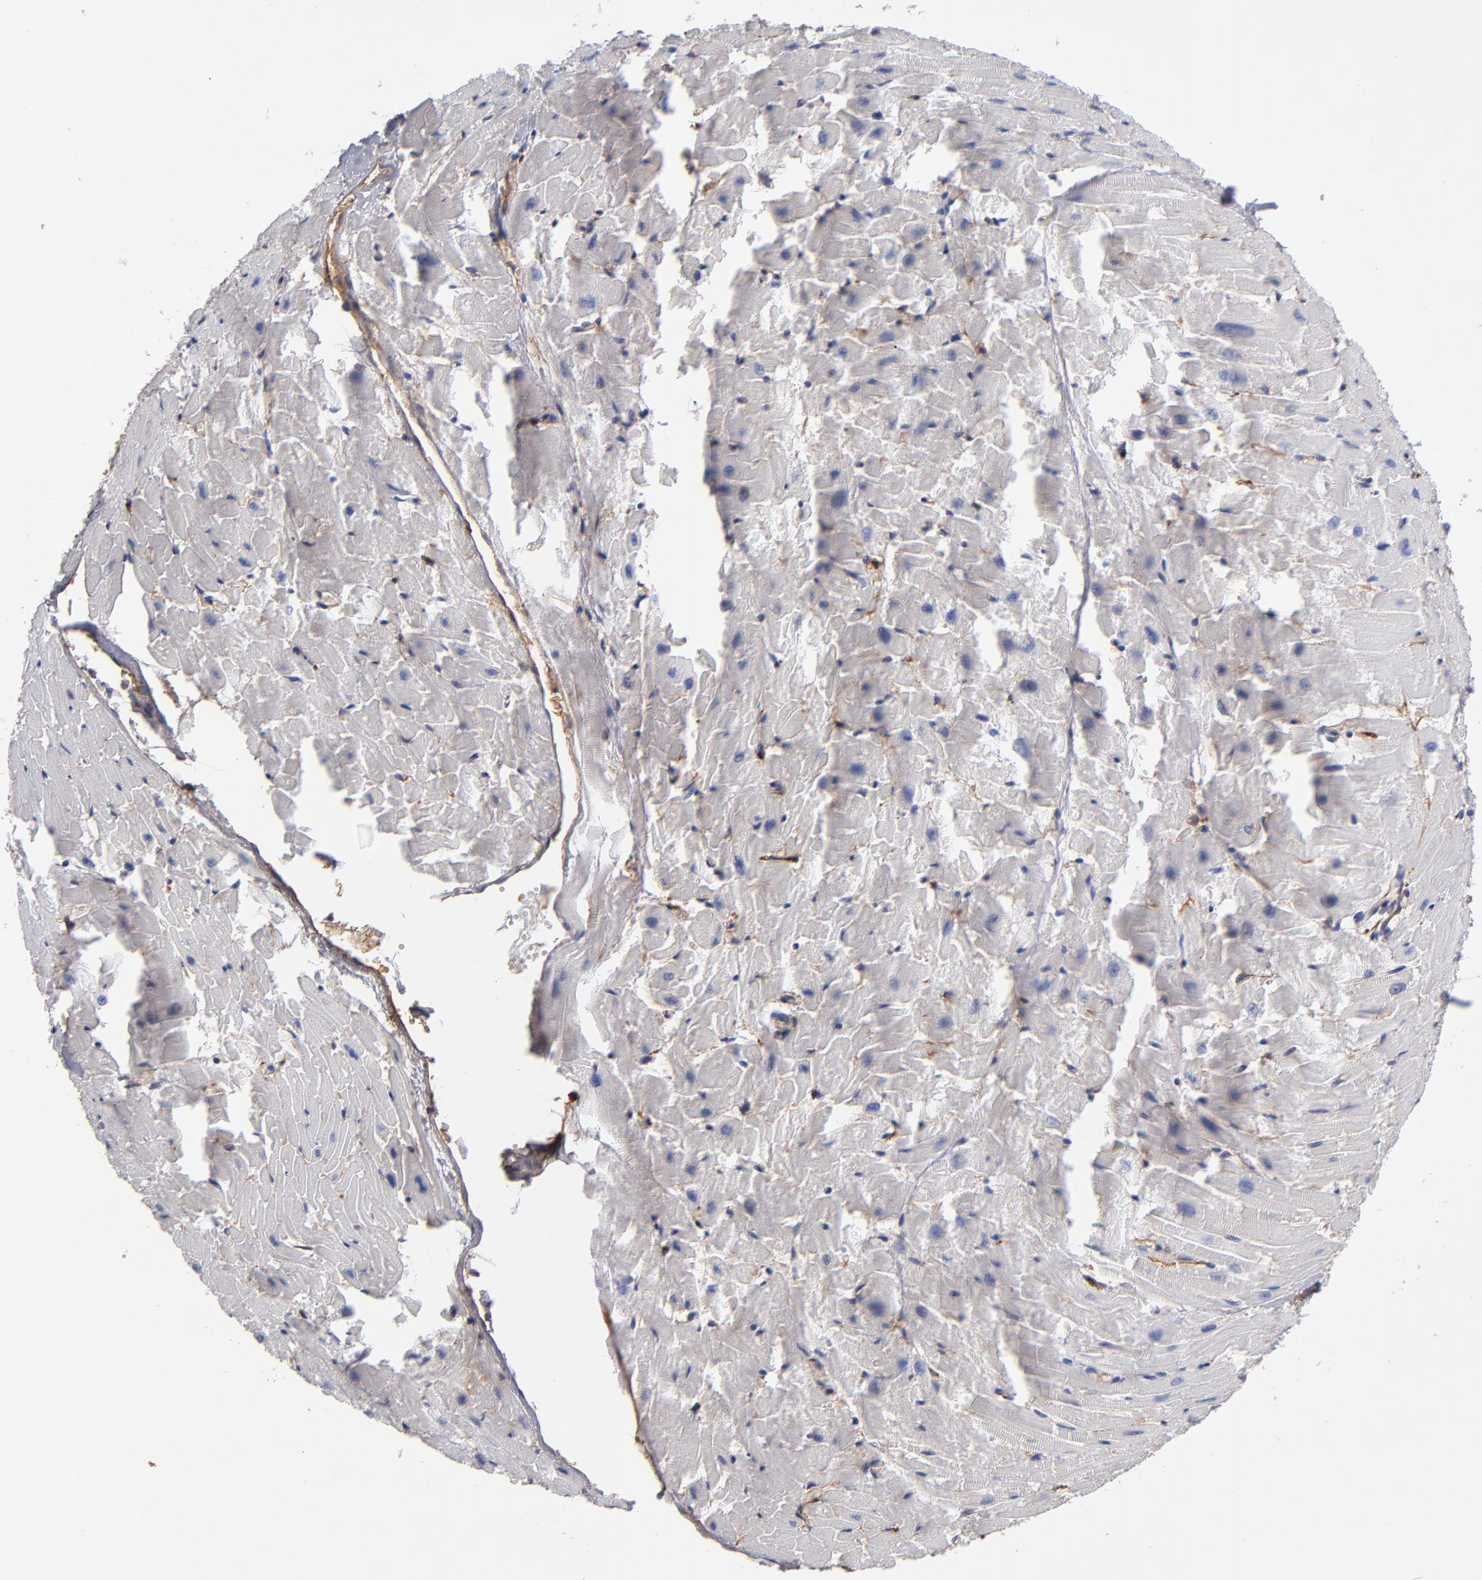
{"staining": {"intensity": "negative", "quantity": "none", "location": "none"}, "tissue": "heart muscle", "cell_type": "Cardiomyocytes", "image_type": "normal", "snomed": [{"axis": "morphology", "description": "Normal tissue, NOS"}, {"axis": "topography", "description": "Heart"}], "caption": "An IHC image of benign heart muscle is shown. There is no staining in cardiomyocytes of heart muscle.", "gene": "PLSCR4", "patient": {"sex": "female", "age": 19}}